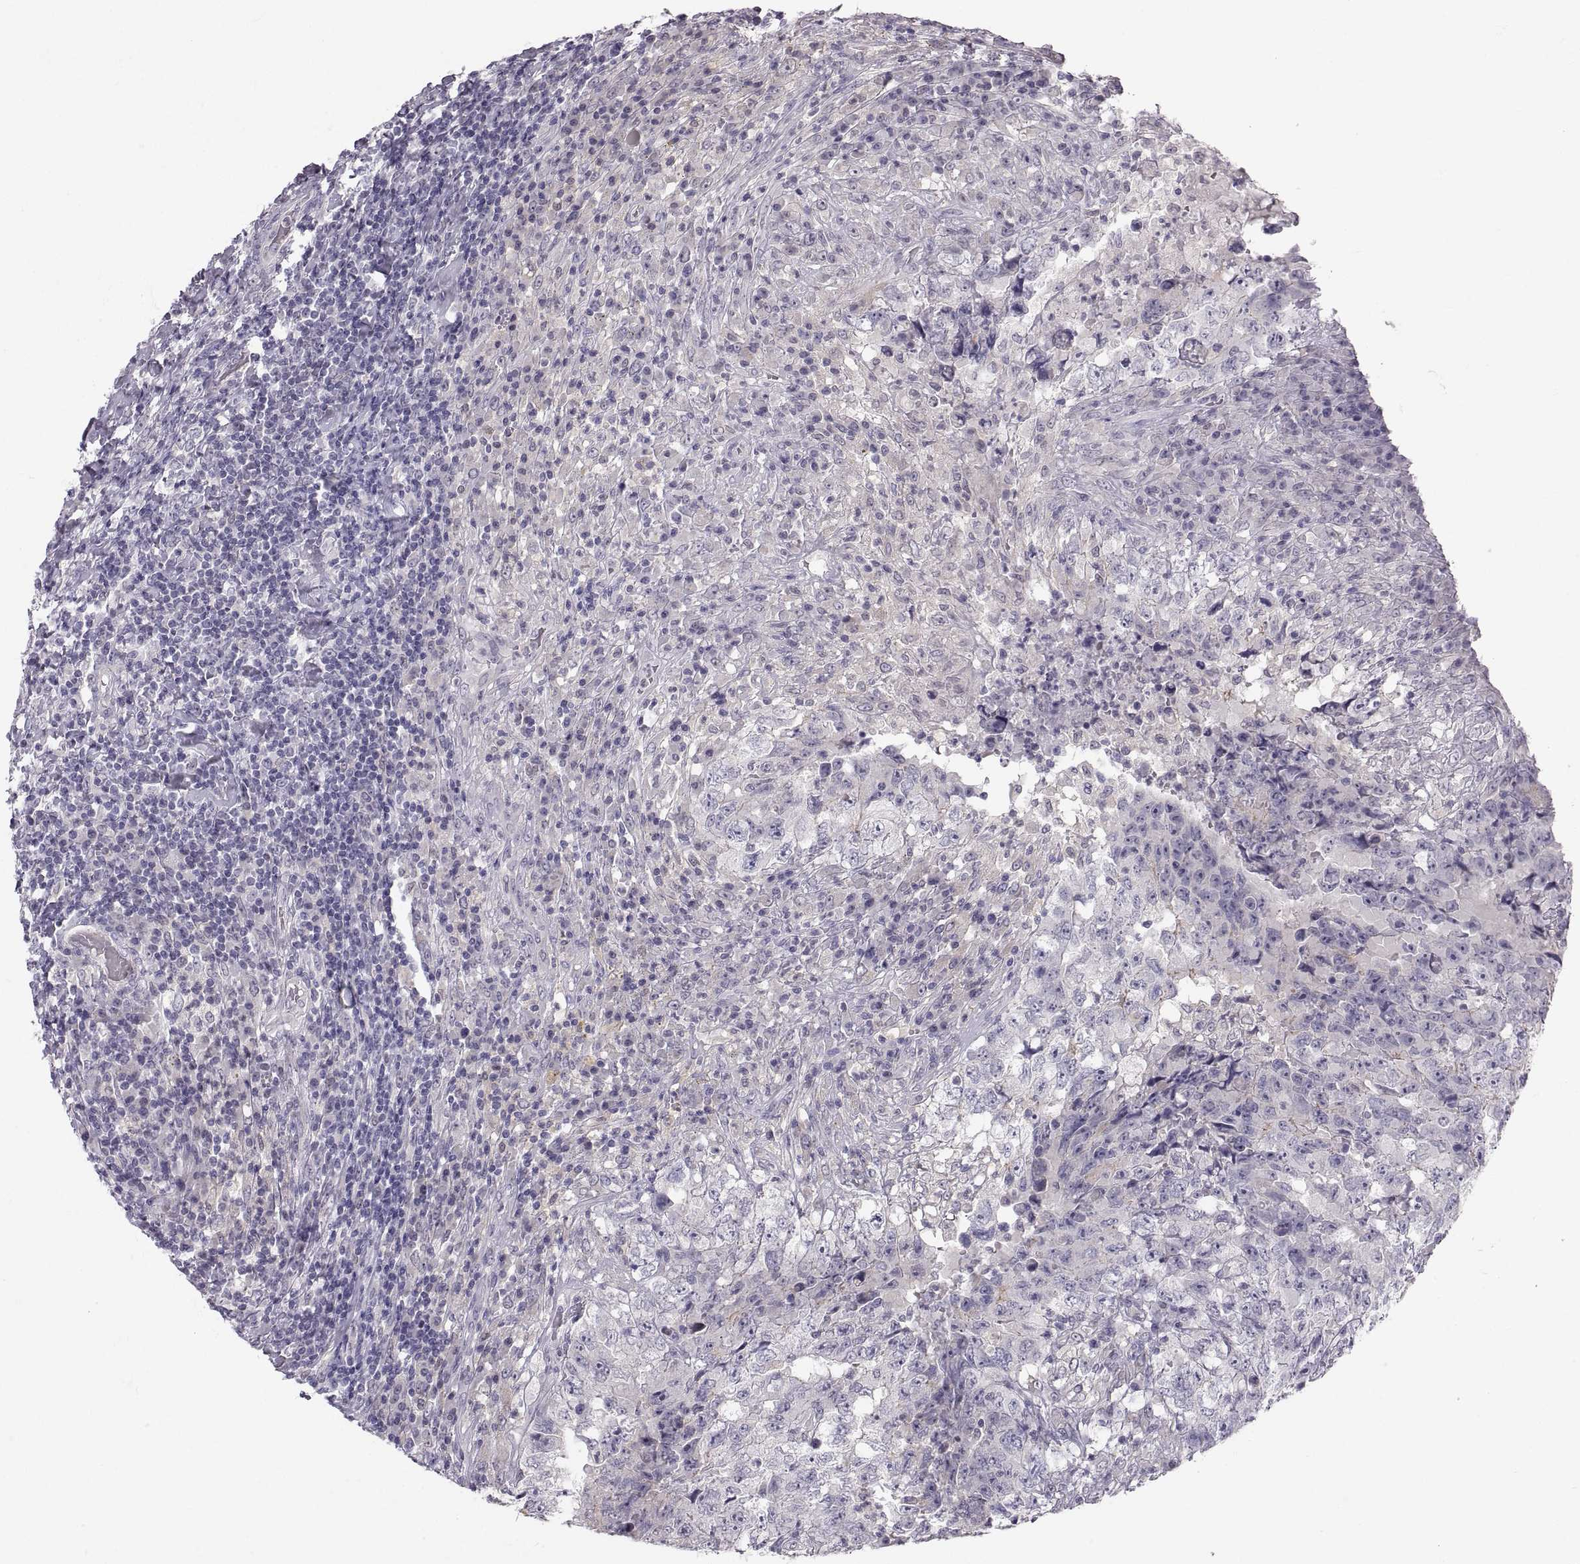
{"staining": {"intensity": "negative", "quantity": "none", "location": "none"}, "tissue": "testis cancer", "cell_type": "Tumor cells", "image_type": "cancer", "snomed": [{"axis": "morphology", "description": "Necrosis, NOS"}, {"axis": "morphology", "description": "Carcinoma, Embryonal, NOS"}, {"axis": "topography", "description": "Testis"}], "caption": "Human testis embryonal carcinoma stained for a protein using immunohistochemistry shows no expression in tumor cells.", "gene": "ZNF185", "patient": {"sex": "male", "age": 19}}